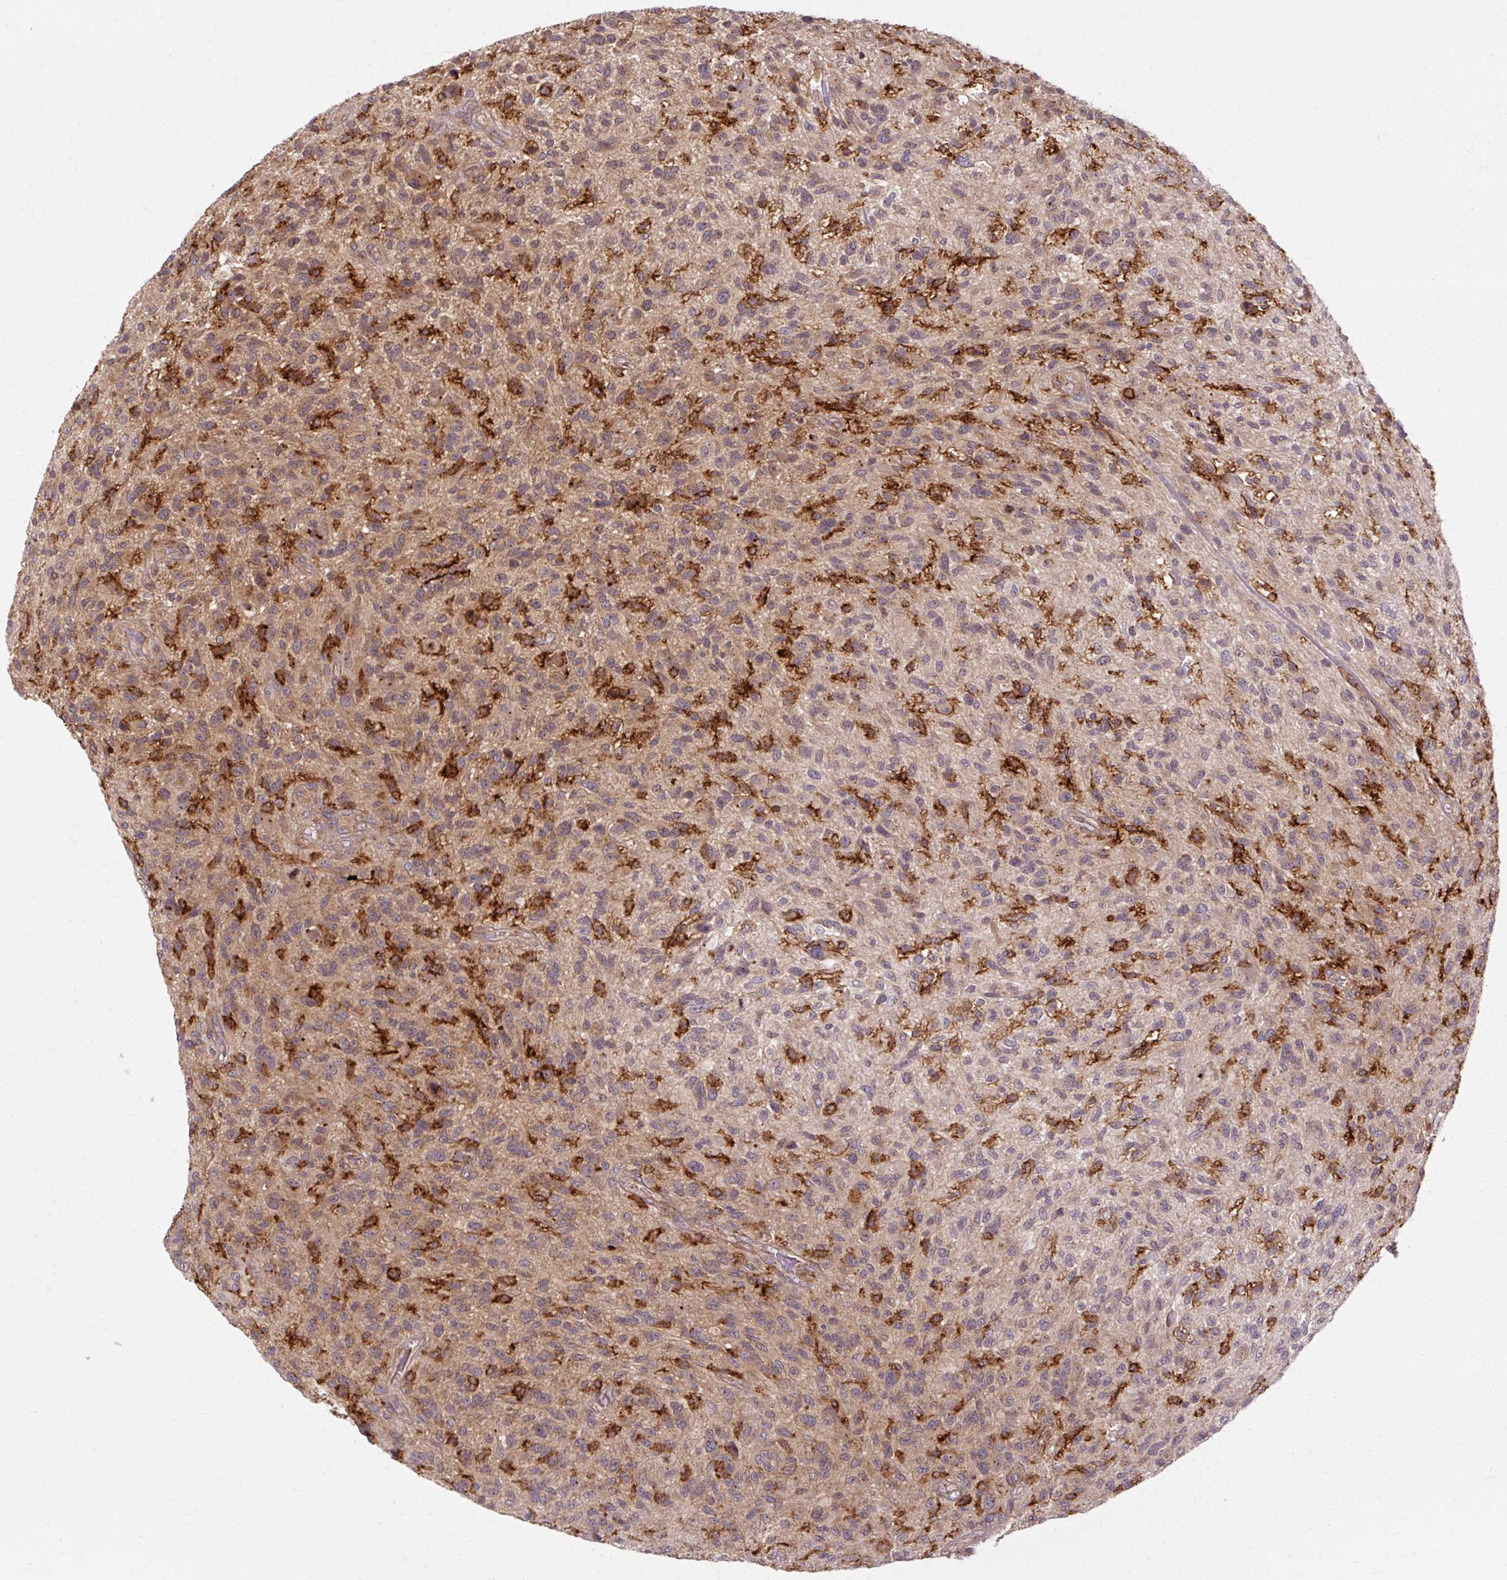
{"staining": {"intensity": "moderate", "quantity": ">75%", "location": "cytoplasmic/membranous"}, "tissue": "glioma", "cell_type": "Tumor cells", "image_type": "cancer", "snomed": [{"axis": "morphology", "description": "Glioma, malignant, High grade"}, {"axis": "topography", "description": "Brain"}], "caption": "IHC histopathology image of neoplastic tissue: glioma stained using IHC displays medium levels of moderate protein expression localized specifically in the cytoplasmic/membranous of tumor cells, appearing as a cytoplasmic/membranous brown color.", "gene": "MZT2B", "patient": {"sex": "male", "age": 47}}